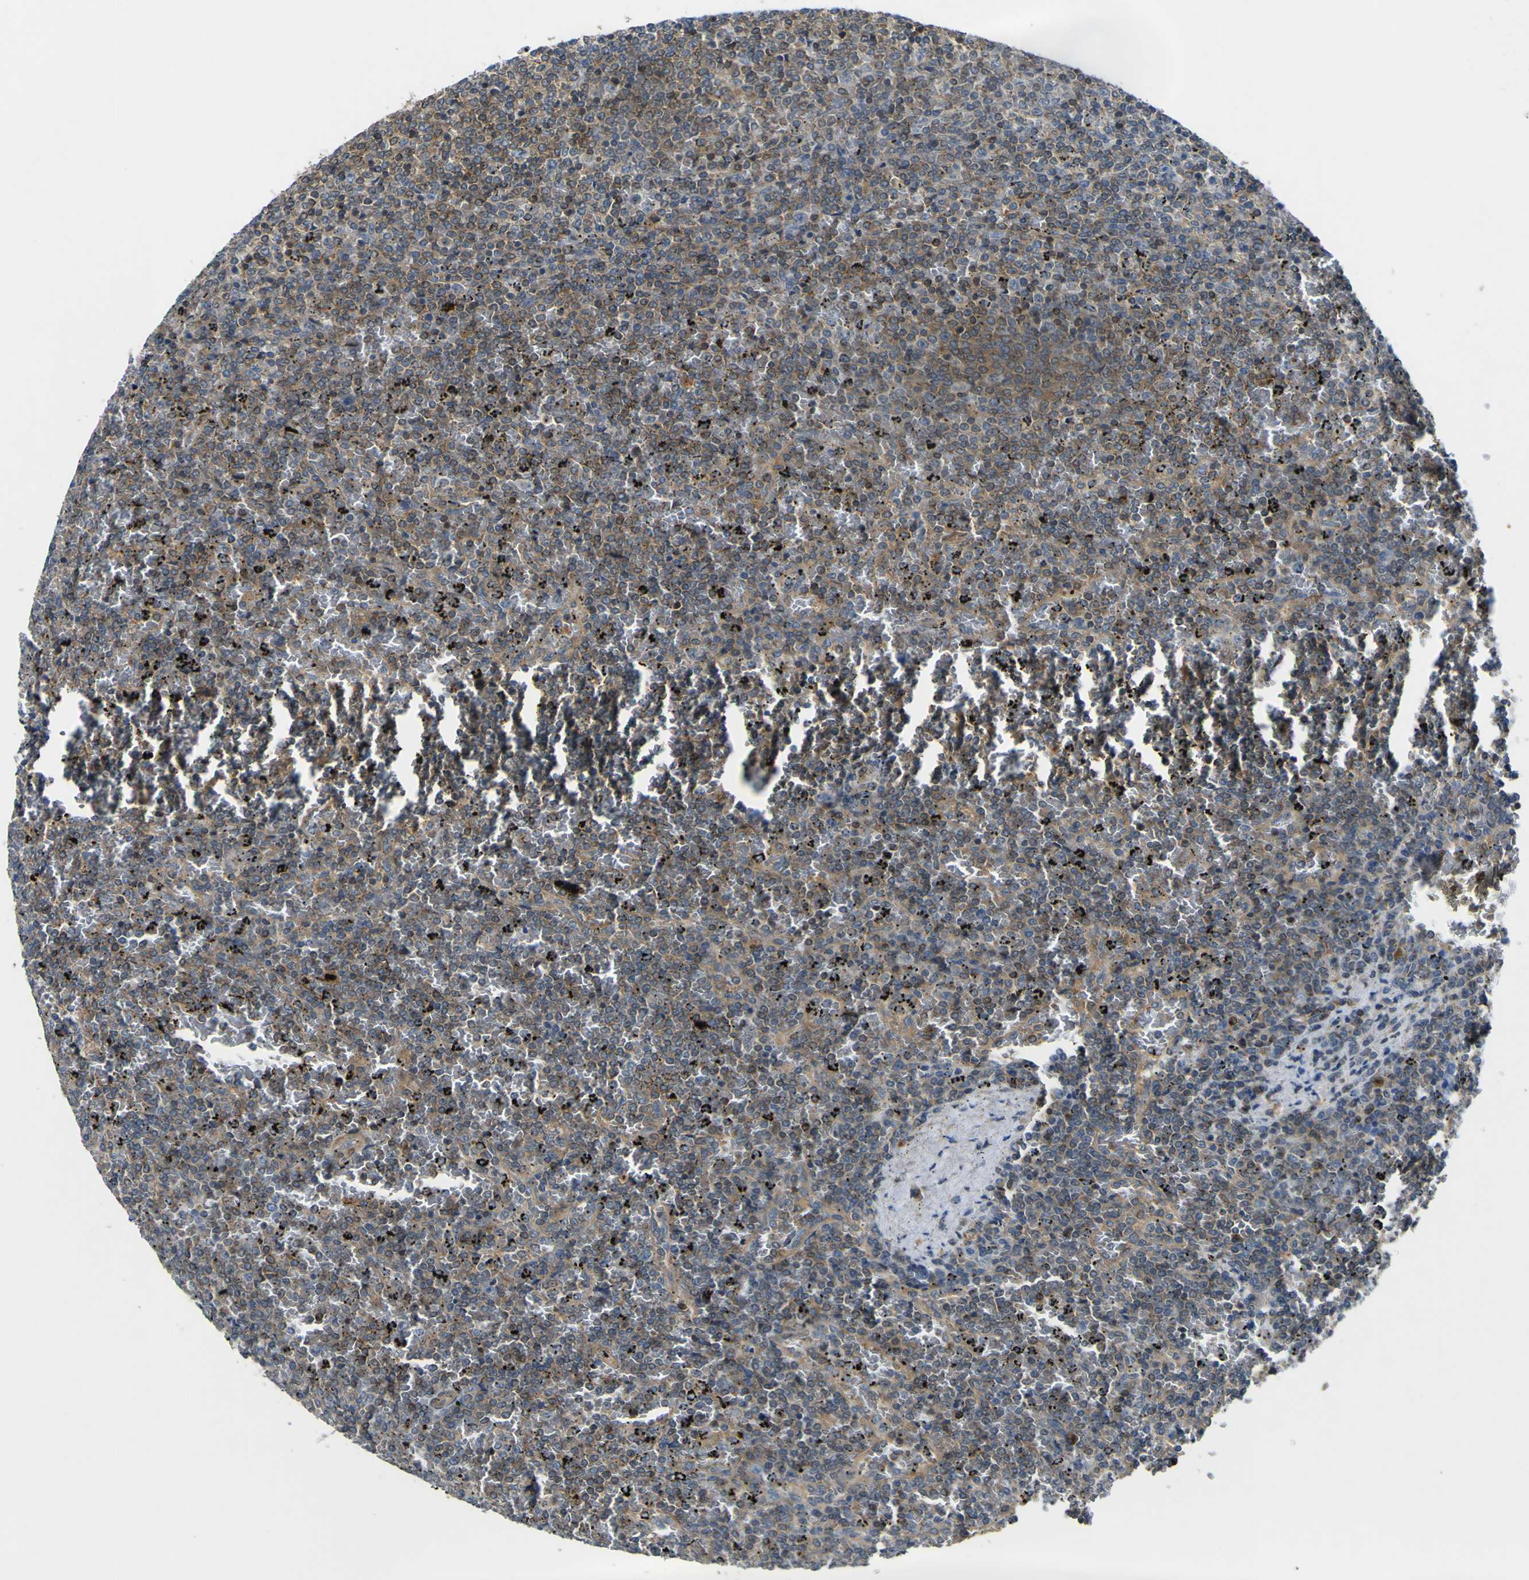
{"staining": {"intensity": "moderate", "quantity": "25%-75%", "location": "cytoplasmic/membranous"}, "tissue": "lymphoma", "cell_type": "Tumor cells", "image_type": "cancer", "snomed": [{"axis": "morphology", "description": "Malignant lymphoma, non-Hodgkin's type, Low grade"}, {"axis": "topography", "description": "Spleen"}], "caption": "Protein staining of lymphoma tissue demonstrates moderate cytoplasmic/membranous staining in approximately 25%-75% of tumor cells.", "gene": "EML2", "patient": {"sex": "female", "age": 77}}